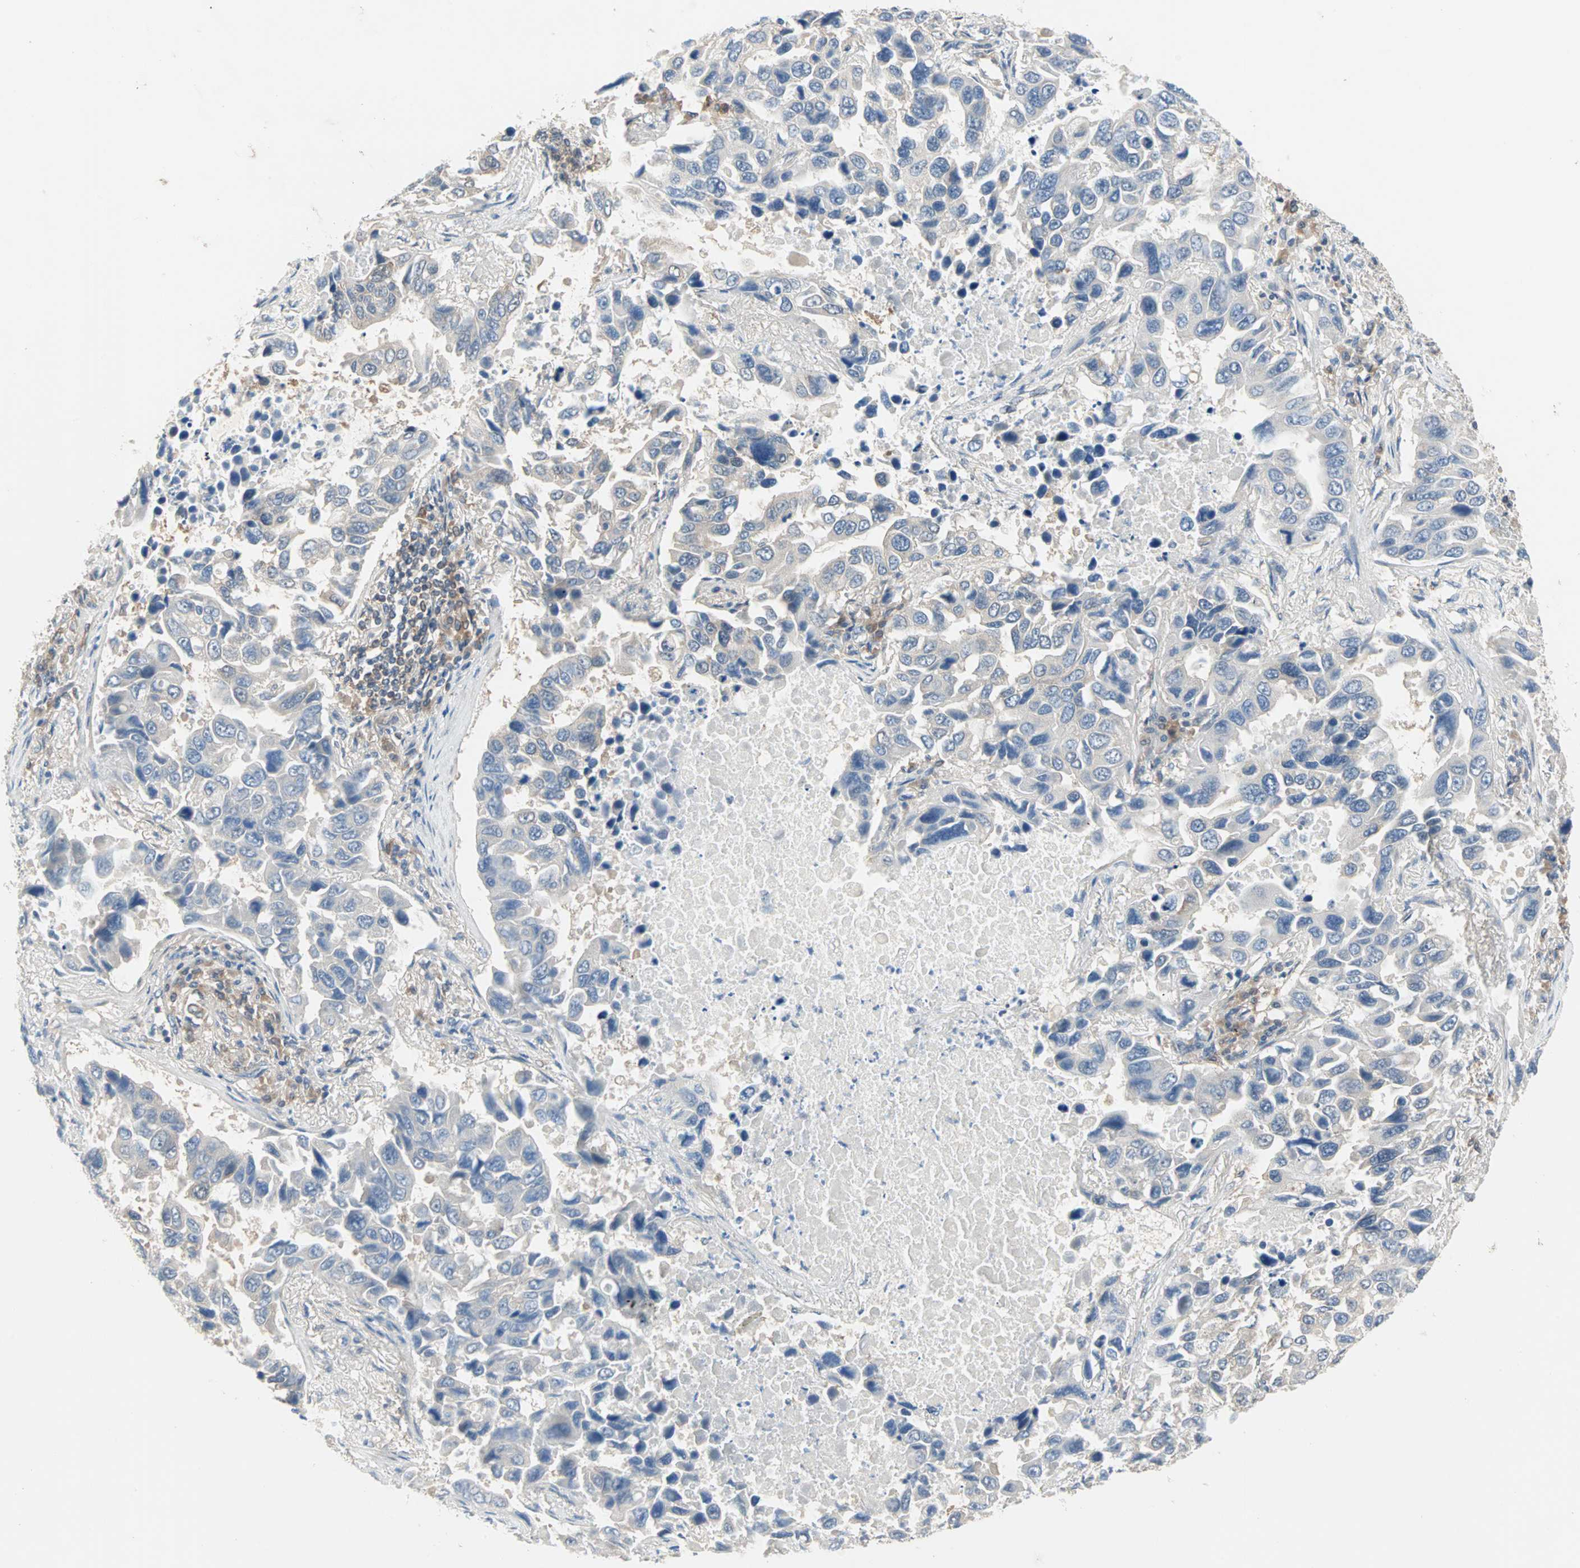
{"staining": {"intensity": "weak", "quantity": "25%-75%", "location": "cytoplasmic/membranous"}, "tissue": "lung cancer", "cell_type": "Tumor cells", "image_type": "cancer", "snomed": [{"axis": "morphology", "description": "Adenocarcinoma, NOS"}, {"axis": "topography", "description": "Lung"}], "caption": "Brown immunohistochemical staining in human lung adenocarcinoma reveals weak cytoplasmic/membranous positivity in about 25%-75% of tumor cells.", "gene": "MPI", "patient": {"sex": "male", "age": 64}}